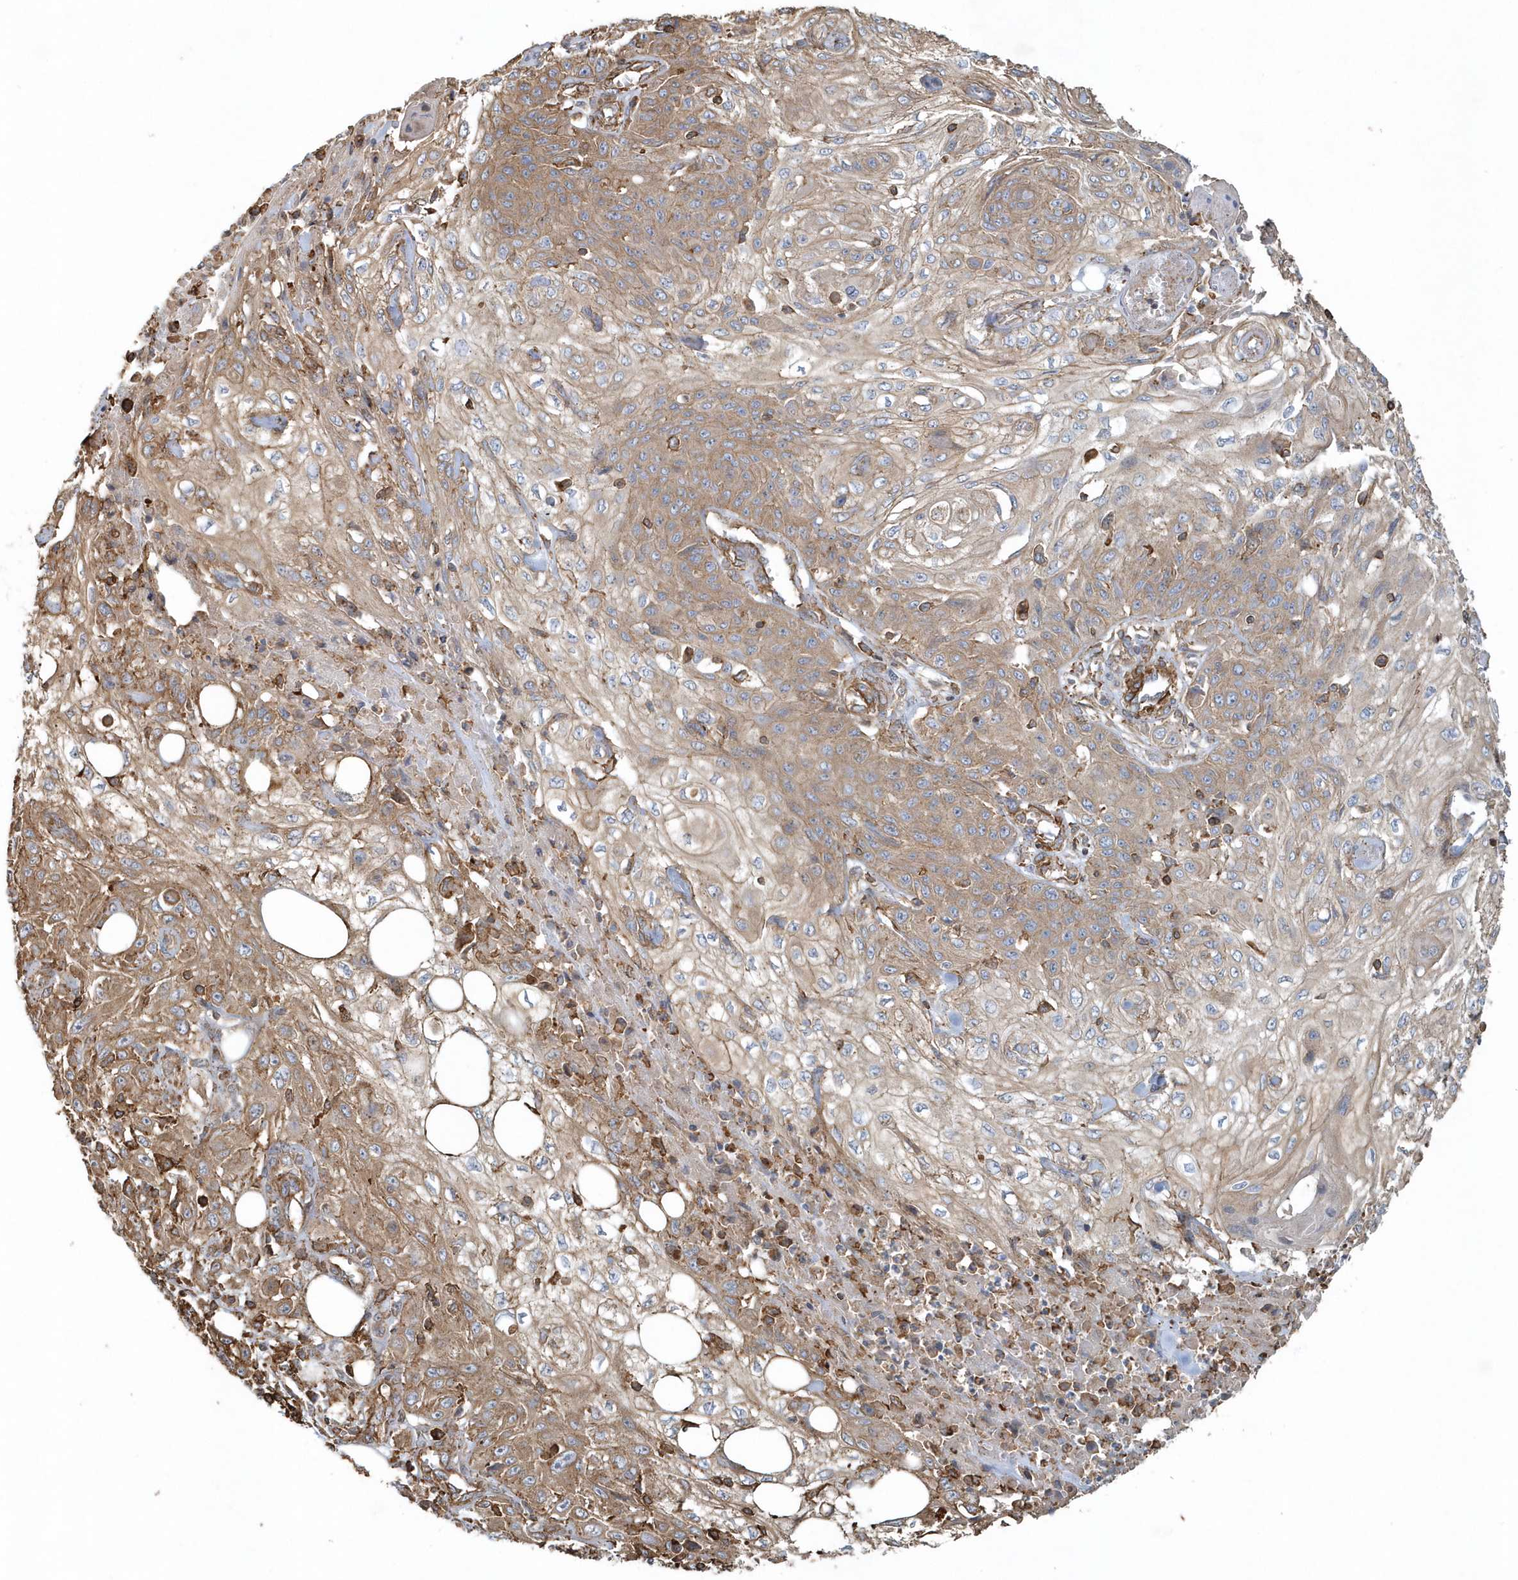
{"staining": {"intensity": "moderate", "quantity": ">75%", "location": "cytoplasmic/membranous"}, "tissue": "skin cancer", "cell_type": "Tumor cells", "image_type": "cancer", "snomed": [{"axis": "morphology", "description": "Squamous cell carcinoma, NOS"}, {"axis": "morphology", "description": "Squamous cell carcinoma, metastatic, NOS"}, {"axis": "topography", "description": "Skin"}, {"axis": "topography", "description": "Lymph node"}], "caption": "Immunohistochemical staining of skin cancer (squamous cell carcinoma) demonstrates moderate cytoplasmic/membranous protein positivity in about >75% of tumor cells. The protein is shown in brown color, while the nuclei are stained blue.", "gene": "MMUT", "patient": {"sex": "male", "age": 75}}